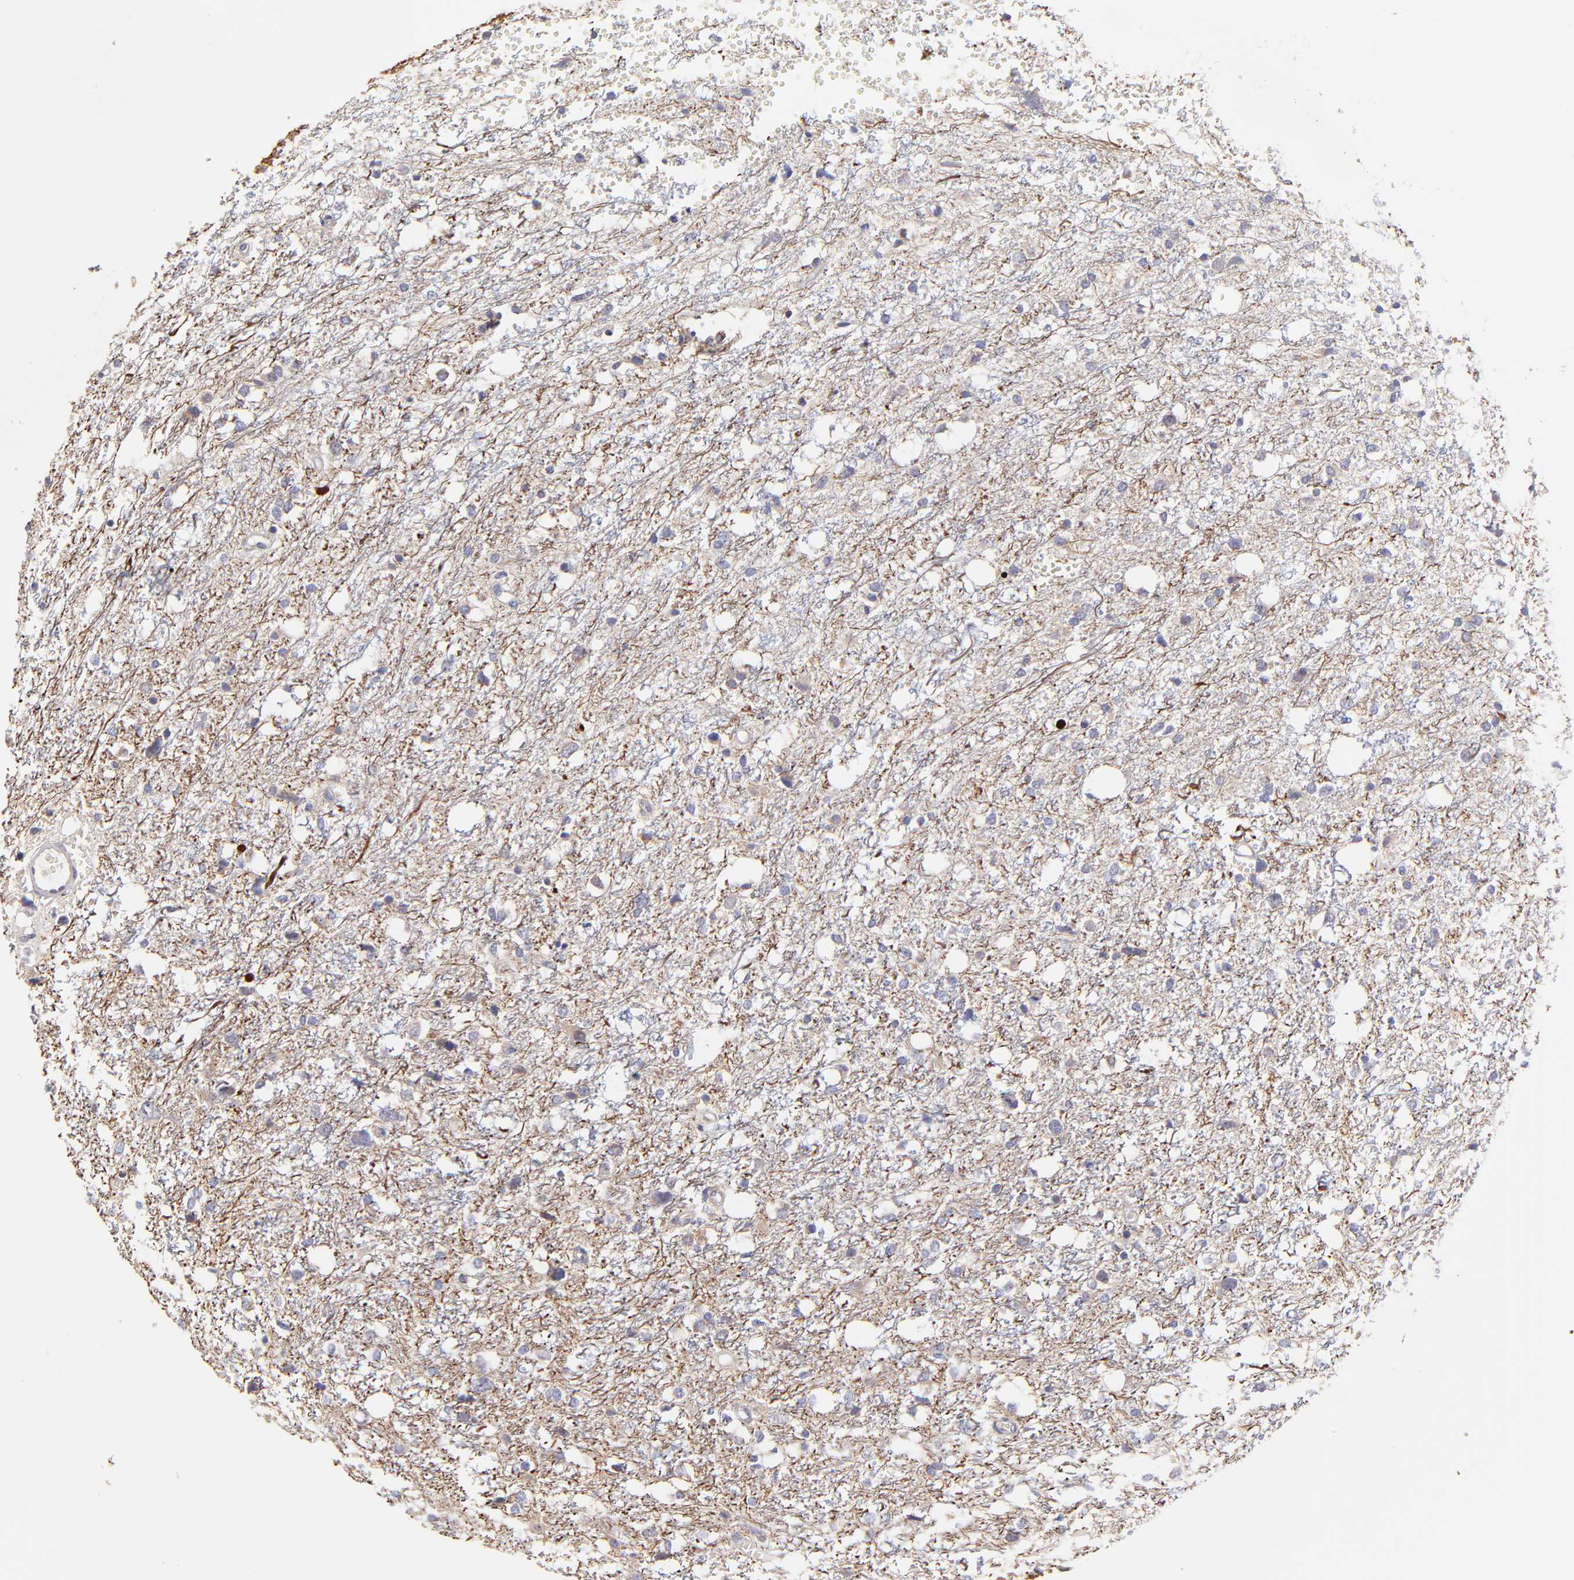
{"staining": {"intensity": "weak", "quantity": "<25%", "location": "cytoplasmic/membranous"}, "tissue": "glioma", "cell_type": "Tumor cells", "image_type": "cancer", "snomed": [{"axis": "morphology", "description": "Glioma, malignant, High grade"}, {"axis": "topography", "description": "Brain"}], "caption": "The histopathology image reveals no significant staining in tumor cells of high-grade glioma (malignant).", "gene": "BTG2", "patient": {"sex": "female", "age": 59}}